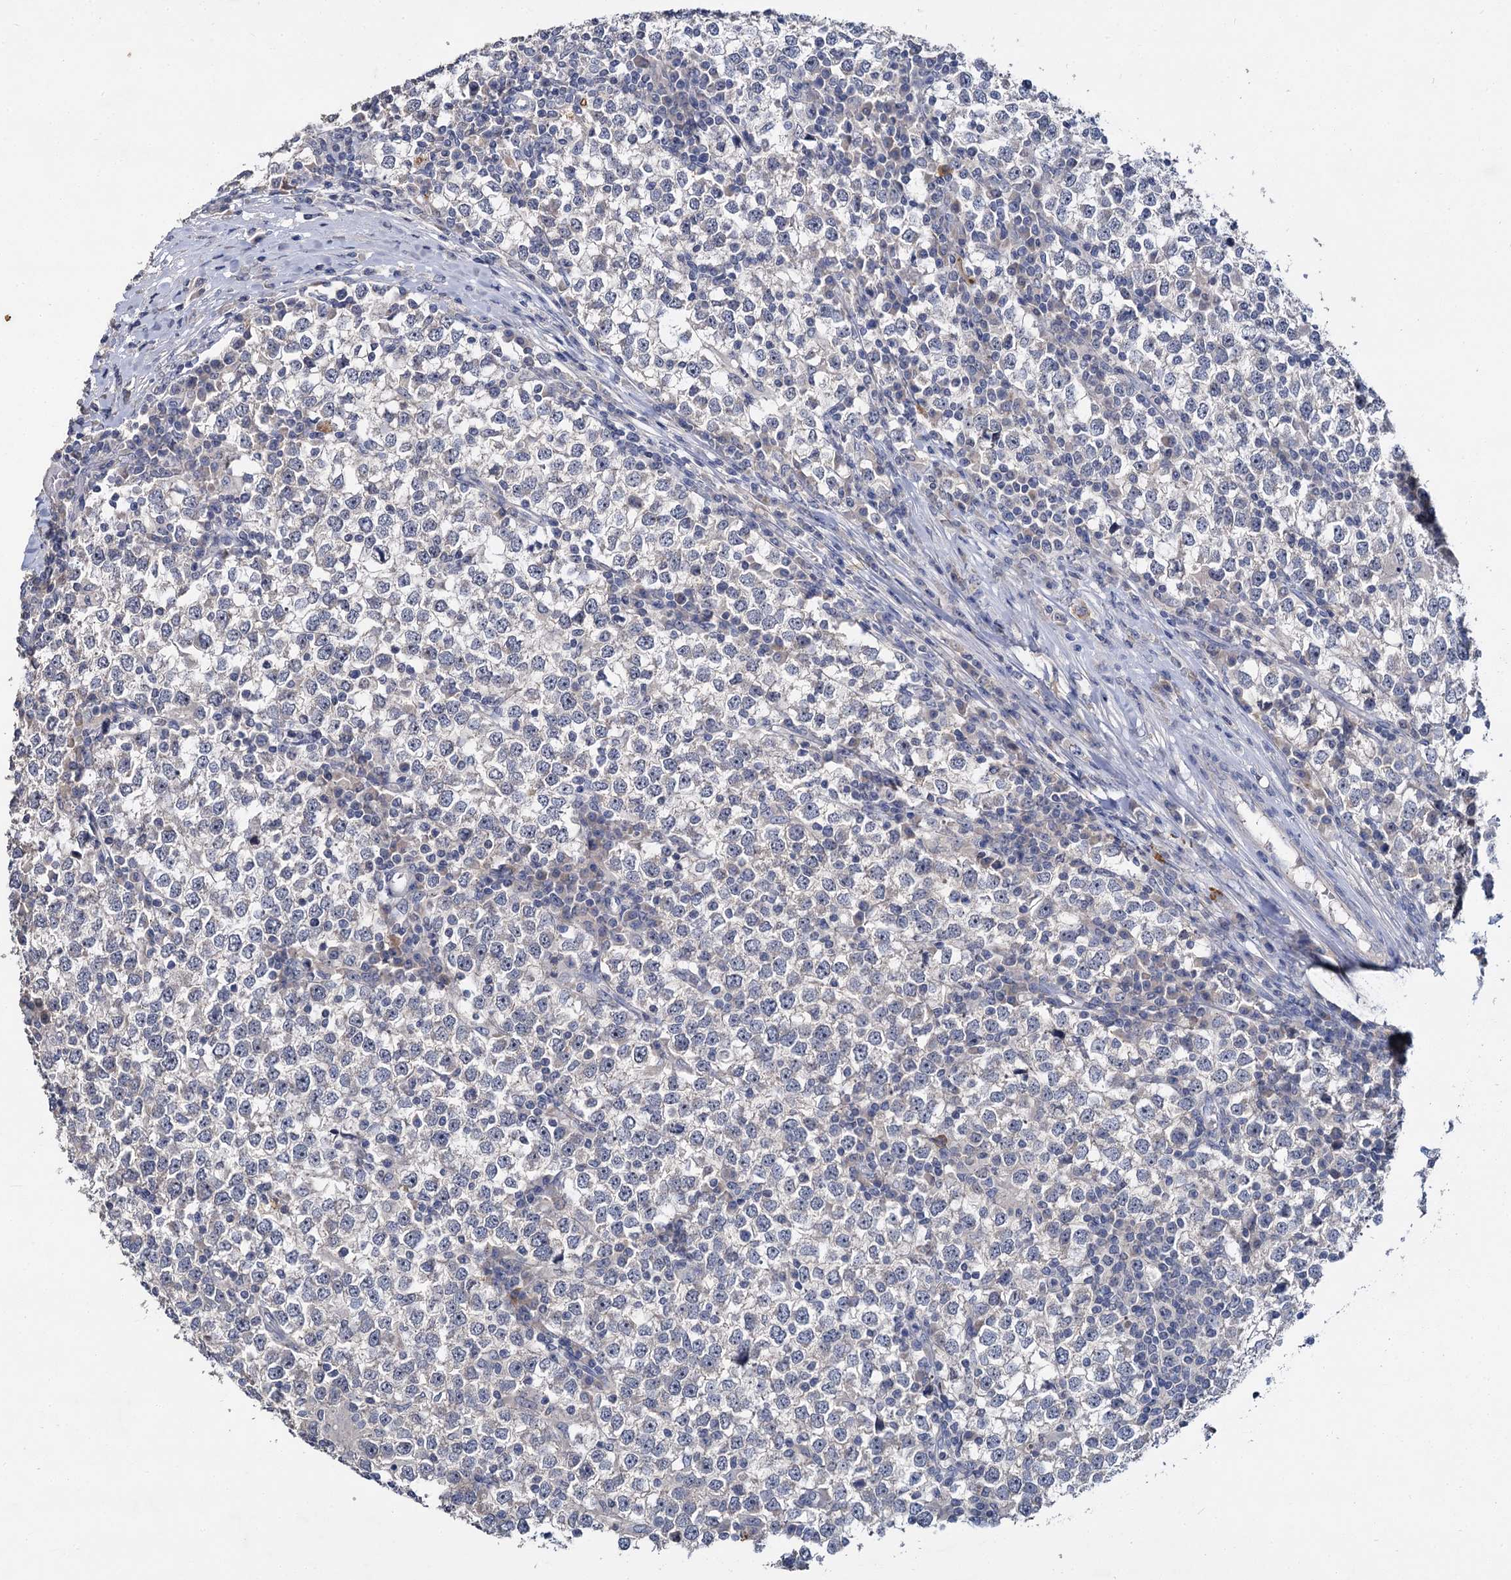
{"staining": {"intensity": "negative", "quantity": "none", "location": "none"}, "tissue": "testis cancer", "cell_type": "Tumor cells", "image_type": "cancer", "snomed": [{"axis": "morphology", "description": "Seminoma, NOS"}, {"axis": "topography", "description": "Testis"}], "caption": "A photomicrograph of seminoma (testis) stained for a protein shows no brown staining in tumor cells.", "gene": "ATP9A", "patient": {"sex": "male", "age": 65}}